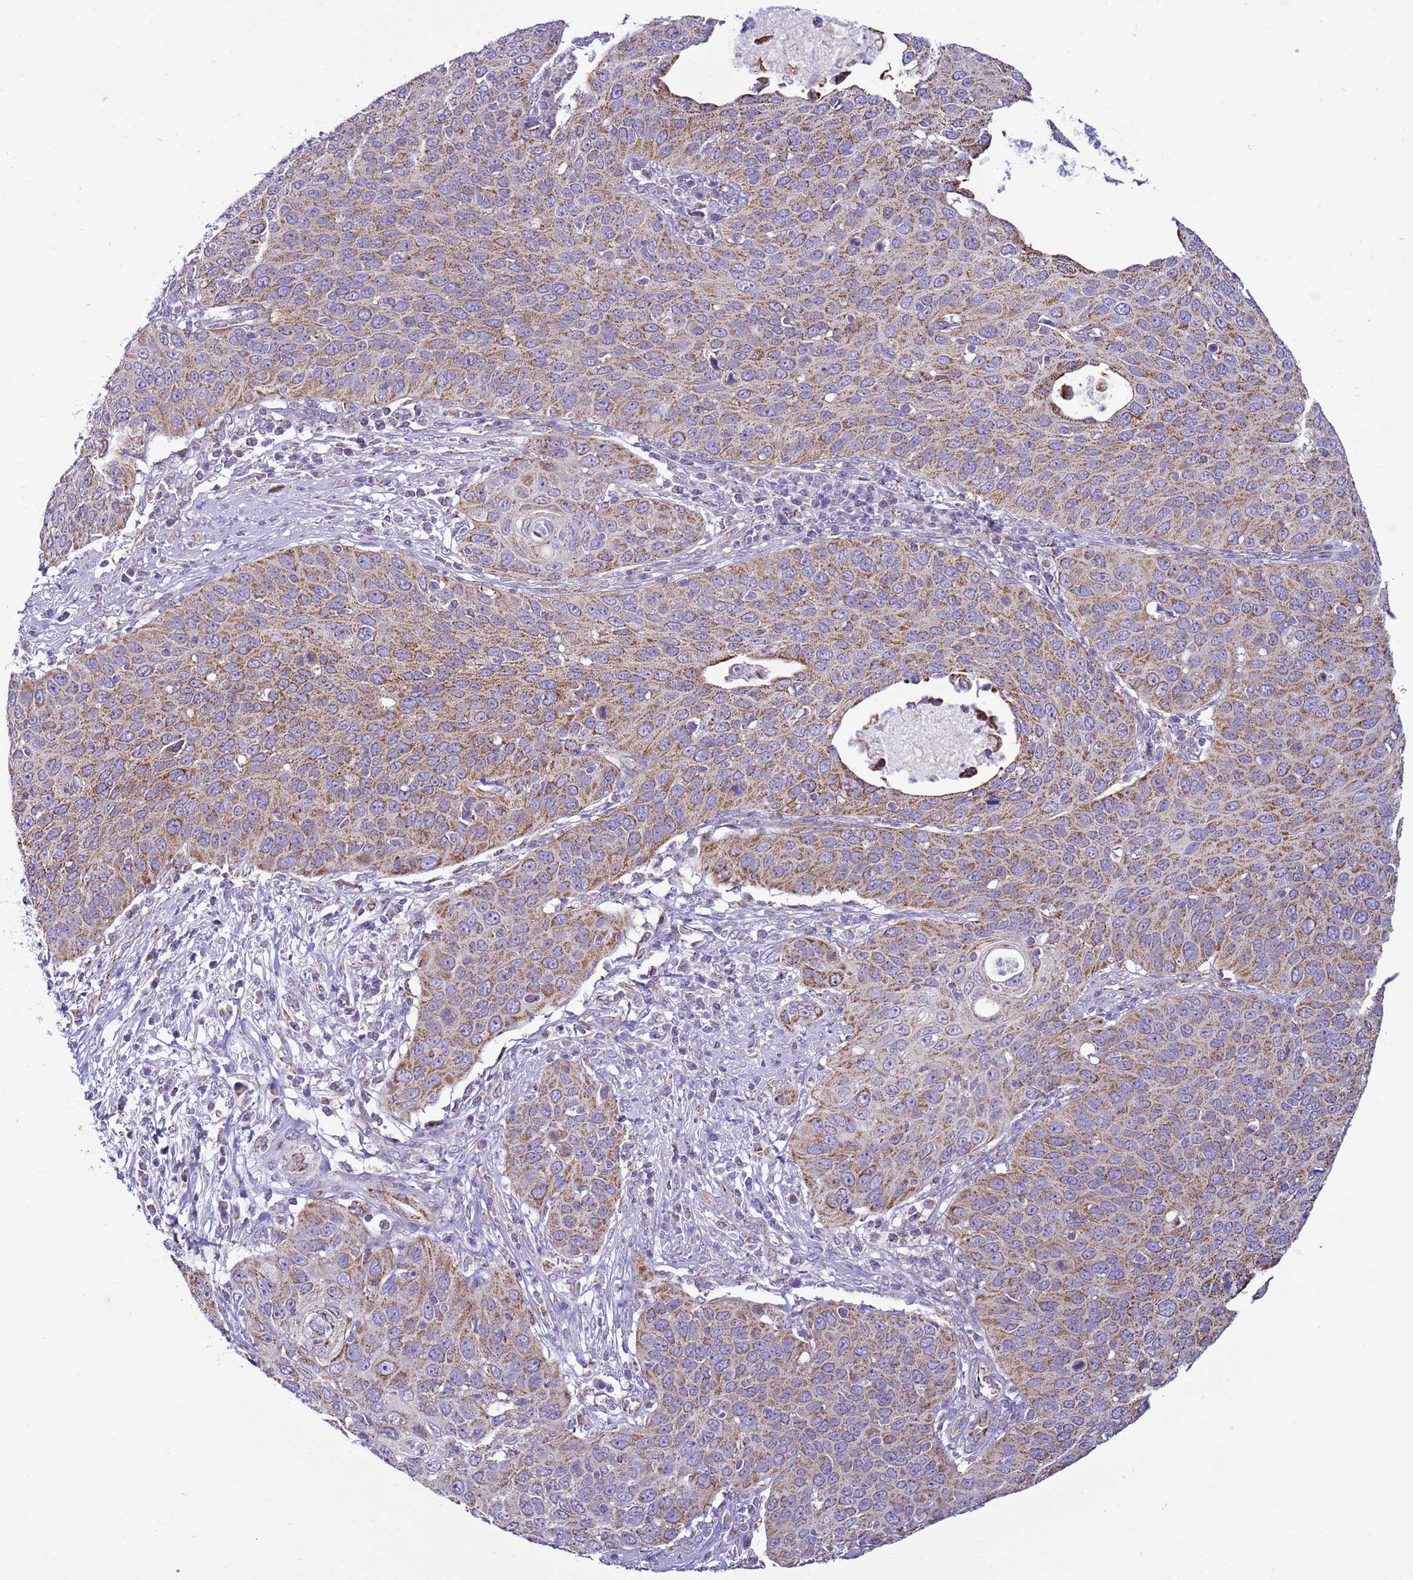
{"staining": {"intensity": "moderate", "quantity": ">75%", "location": "cytoplasmic/membranous"}, "tissue": "cervical cancer", "cell_type": "Tumor cells", "image_type": "cancer", "snomed": [{"axis": "morphology", "description": "Squamous cell carcinoma, NOS"}, {"axis": "topography", "description": "Cervix"}], "caption": "DAB immunohistochemical staining of cervical squamous cell carcinoma reveals moderate cytoplasmic/membranous protein staining in approximately >75% of tumor cells.", "gene": "NCALD", "patient": {"sex": "female", "age": 36}}